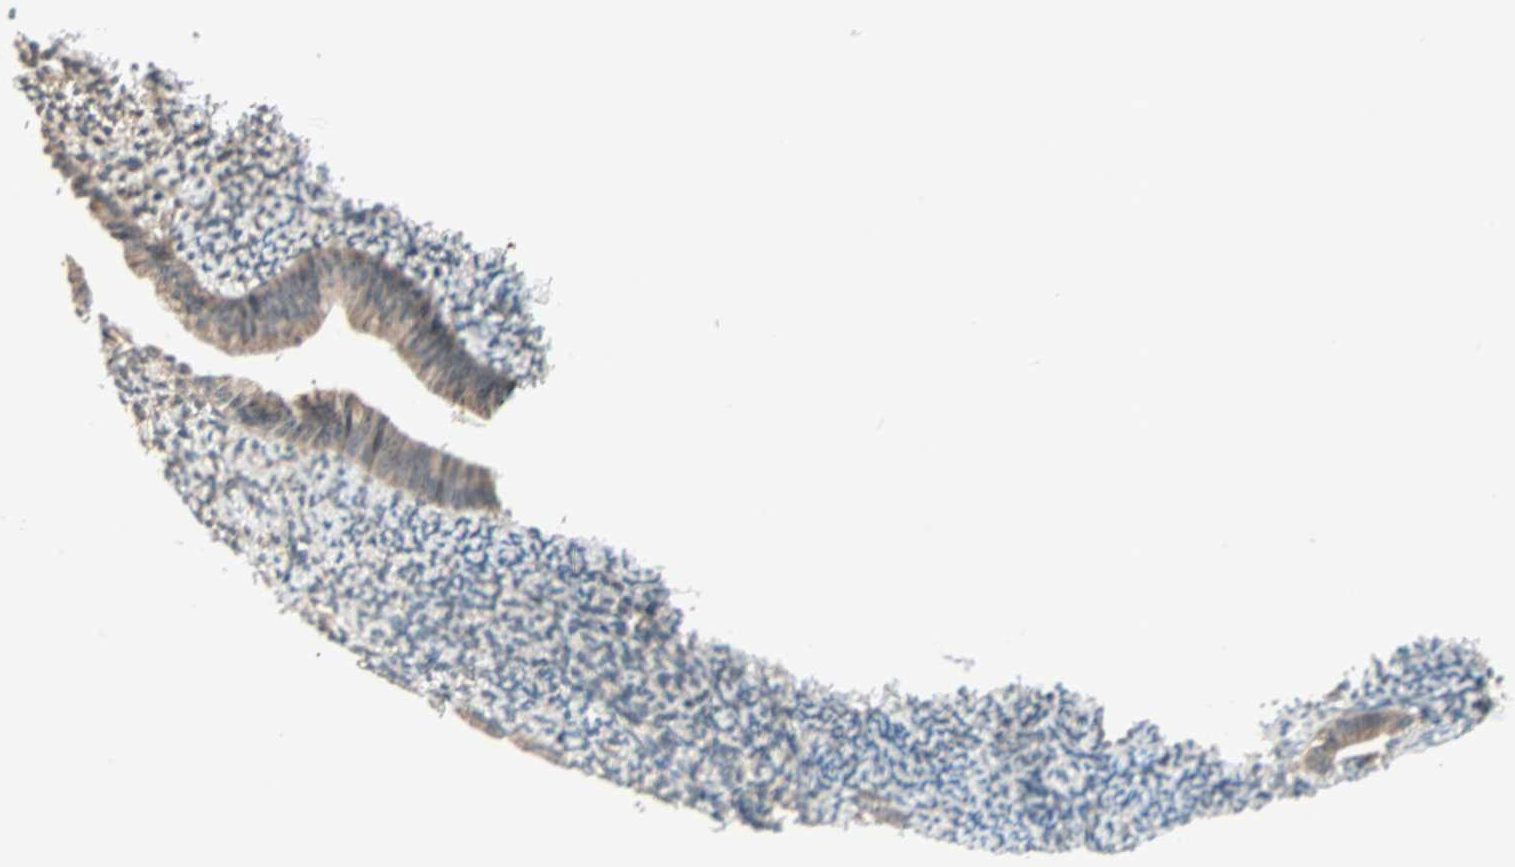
{"staining": {"intensity": "weak", "quantity": "25%-75%", "location": "cytoplasmic/membranous"}, "tissue": "endometrium", "cell_type": "Cells in endometrial stroma", "image_type": "normal", "snomed": [{"axis": "morphology", "description": "Normal tissue, NOS"}, {"axis": "topography", "description": "Smooth muscle"}, {"axis": "topography", "description": "Endometrium"}], "caption": "A brown stain highlights weak cytoplasmic/membranous staining of a protein in cells in endometrial stroma of unremarkable endometrium. Immunohistochemistry (ihc) stains the protein in brown and the nuclei are stained blue.", "gene": "PGBD1", "patient": {"sex": "female", "age": 57}}